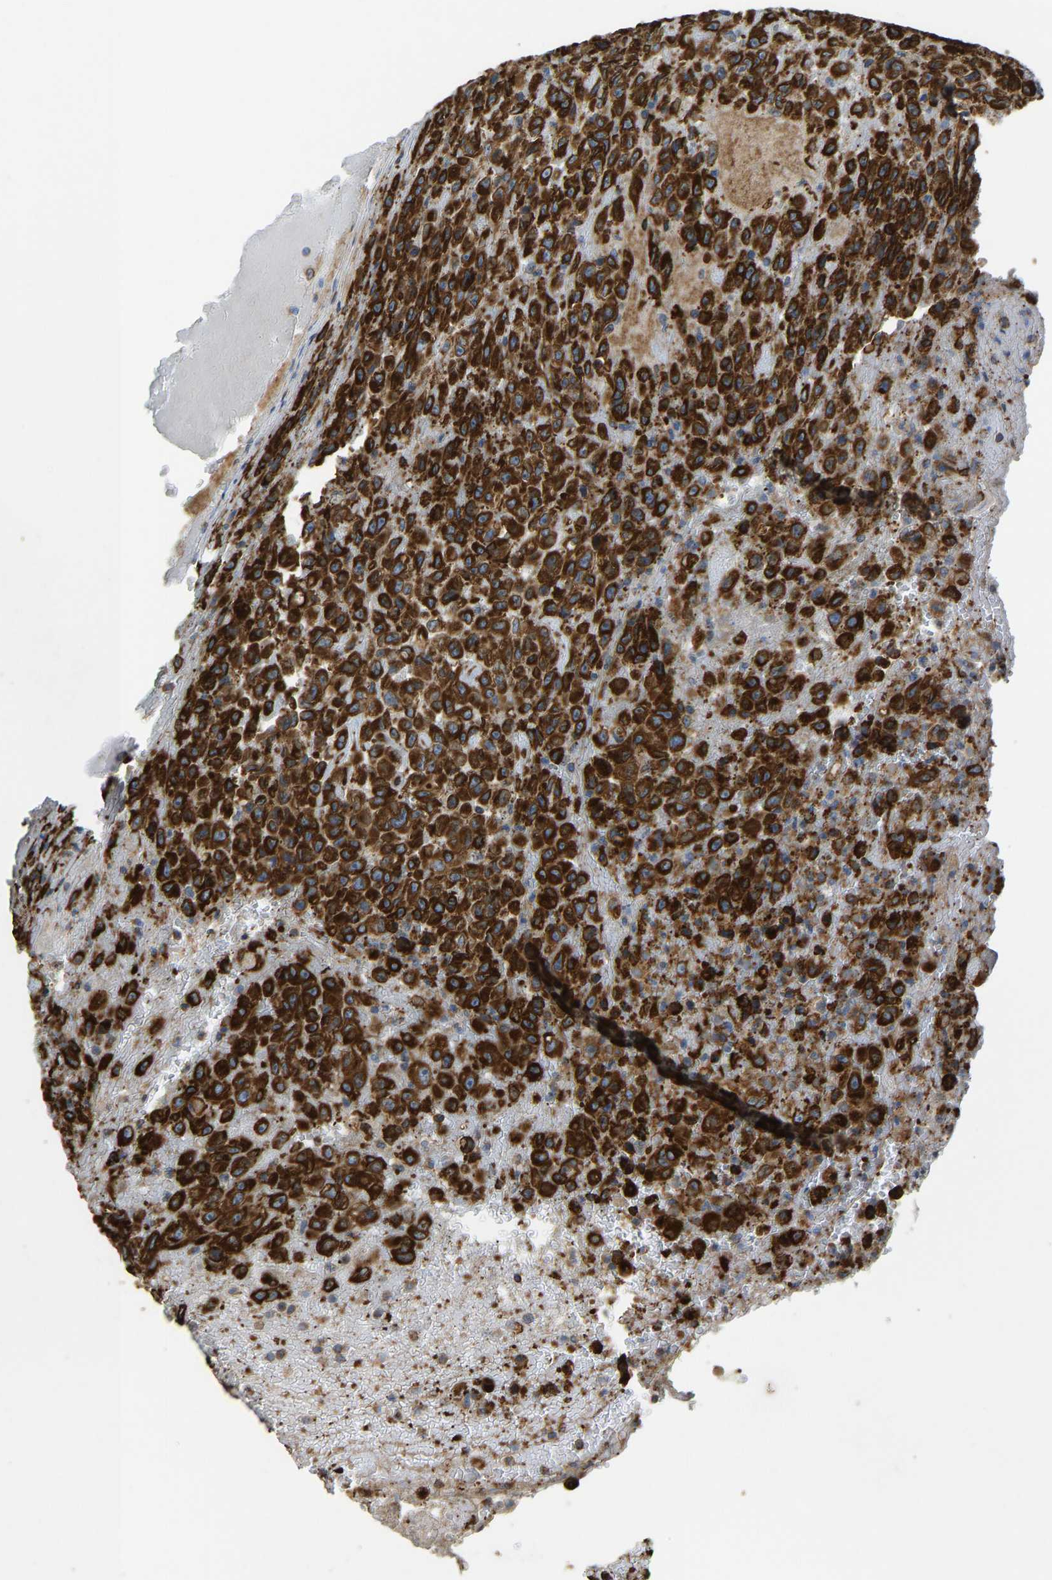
{"staining": {"intensity": "strong", "quantity": ">75%", "location": "cytoplasmic/membranous"}, "tissue": "urothelial cancer", "cell_type": "Tumor cells", "image_type": "cancer", "snomed": [{"axis": "morphology", "description": "Urothelial carcinoma, High grade"}, {"axis": "topography", "description": "Urinary bladder"}], "caption": "This micrograph demonstrates IHC staining of human high-grade urothelial carcinoma, with high strong cytoplasmic/membranous positivity in approximately >75% of tumor cells.", "gene": "BEX3", "patient": {"sex": "male", "age": 46}}